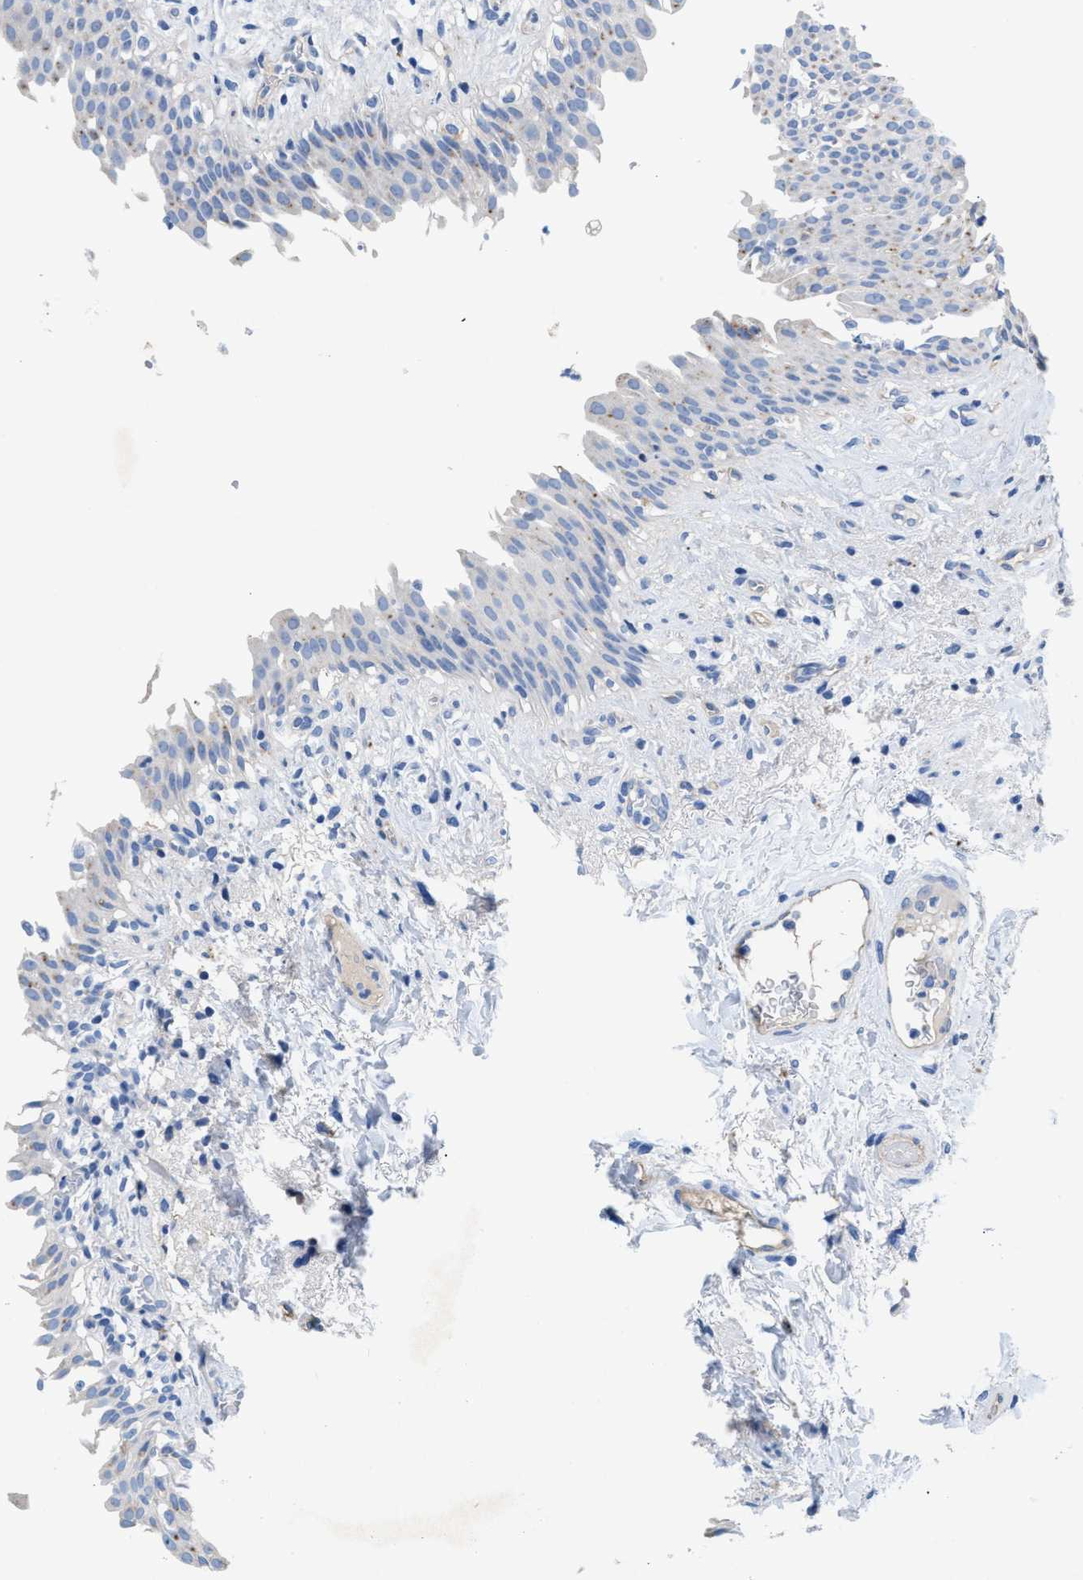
{"staining": {"intensity": "negative", "quantity": "none", "location": "none"}, "tissue": "urinary bladder", "cell_type": "Urothelial cells", "image_type": "normal", "snomed": [{"axis": "morphology", "description": "Normal tissue, NOS"}, {"axis": "topography", "description": "Urinary bladder"}], "caption": "Urinary bladder stained for a protein using immunohistochemistry exhibits no staining urothelial cells.", "gene": "SLFN13", "patient": {"sex": "female", "age": 60}}